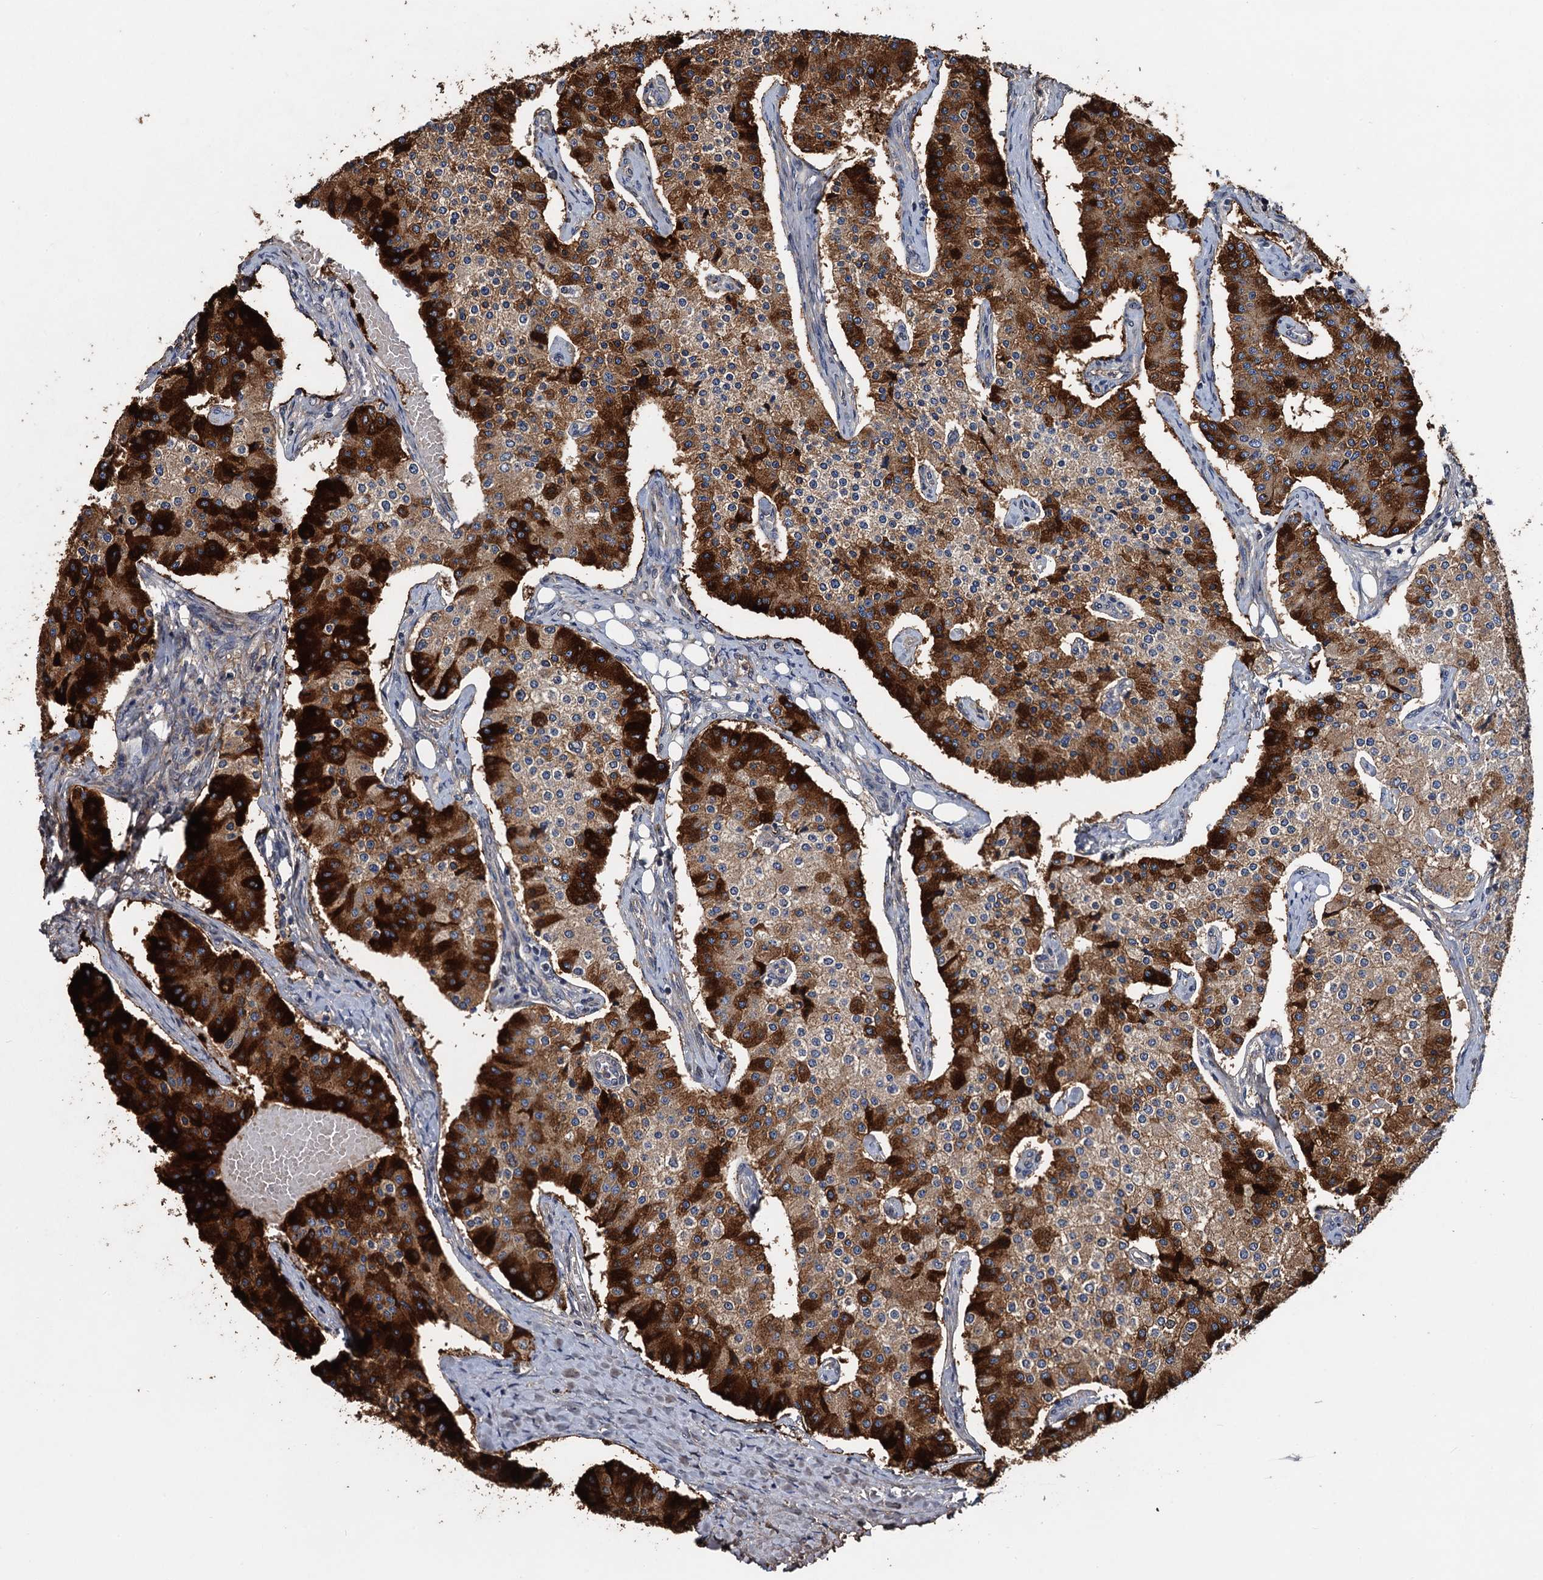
{"staining": {"intensity": "strong", "quantity": ">75%", "location": "cytoplasmic/membranous"}, "tissue": "carcinoid", "cell_type": "Tumor cells", "image_type": "cancer", "snomed": [{"axis": "morphology", "description": "Carcinoid, malignant, NOS"}, {"axis": "topography", "description": "Colon"}], "caption": "Human carcinoid stained with a protein marker reveals strong staining in tumor cells.", "gene": "PTCD3", "patient": {"sex": "female", "age": 52}}